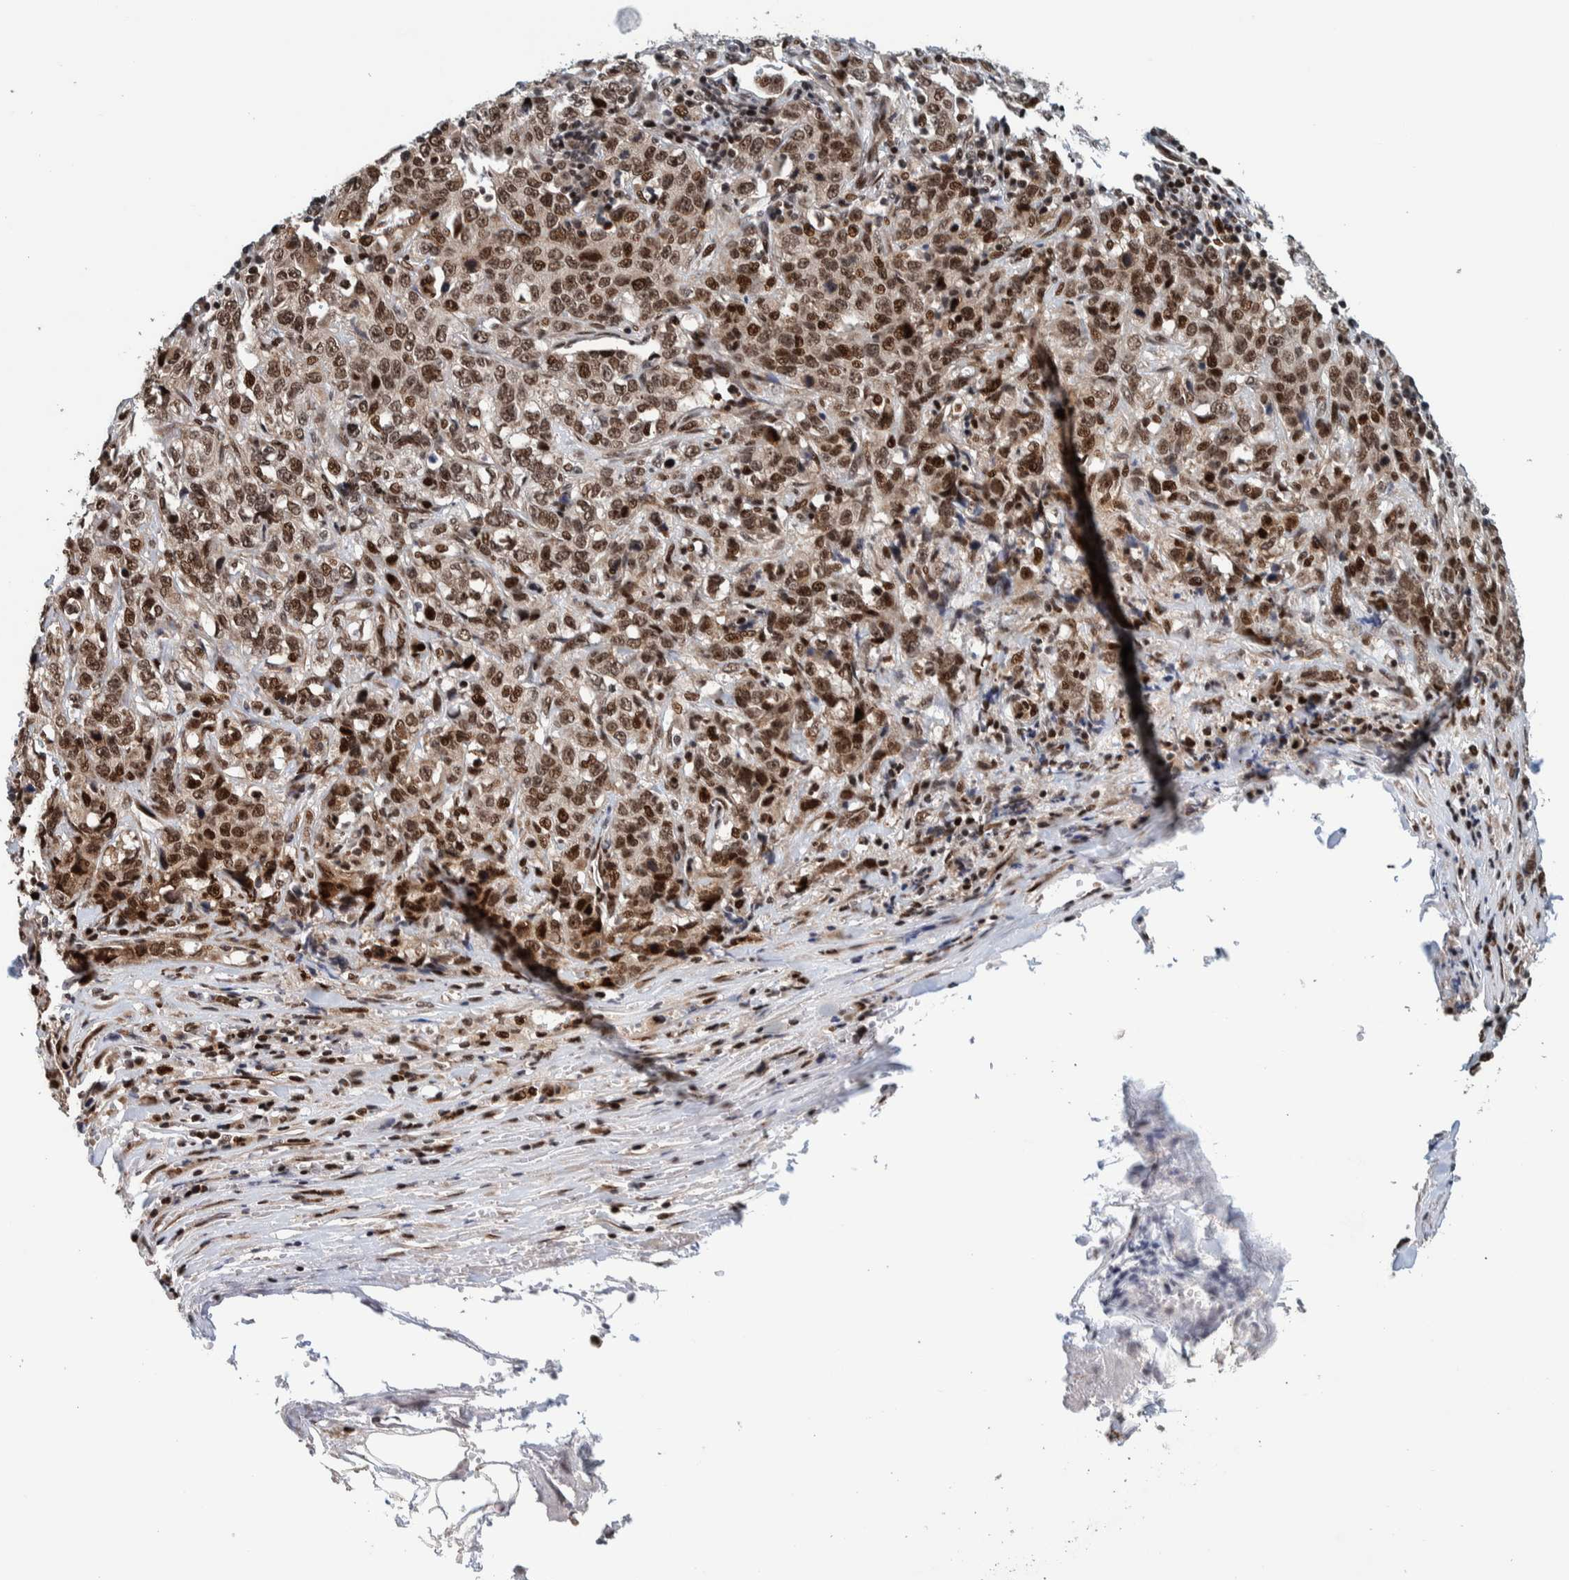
{"staining": {"intensity": "moderate", "quantity": ">75%", "location": "nuclear"}, "tissue": "stomach cancer", "cell_type": "Tumor cells", "image_type": "cancer", "snomed": [{"axis": "morphology", "description": "Adenocarcinoma, NOS"}, {"axis": "topography", "description": "Stomach"}], "caption": "Immunohistochemistry of human adenocarcinoma (stomach) demonstrates medium levels of moderate nuclear staining in approximately >75% of tumor cells.", "gene": "CHD4", "patient": {"sex": "male", "age": 48}}